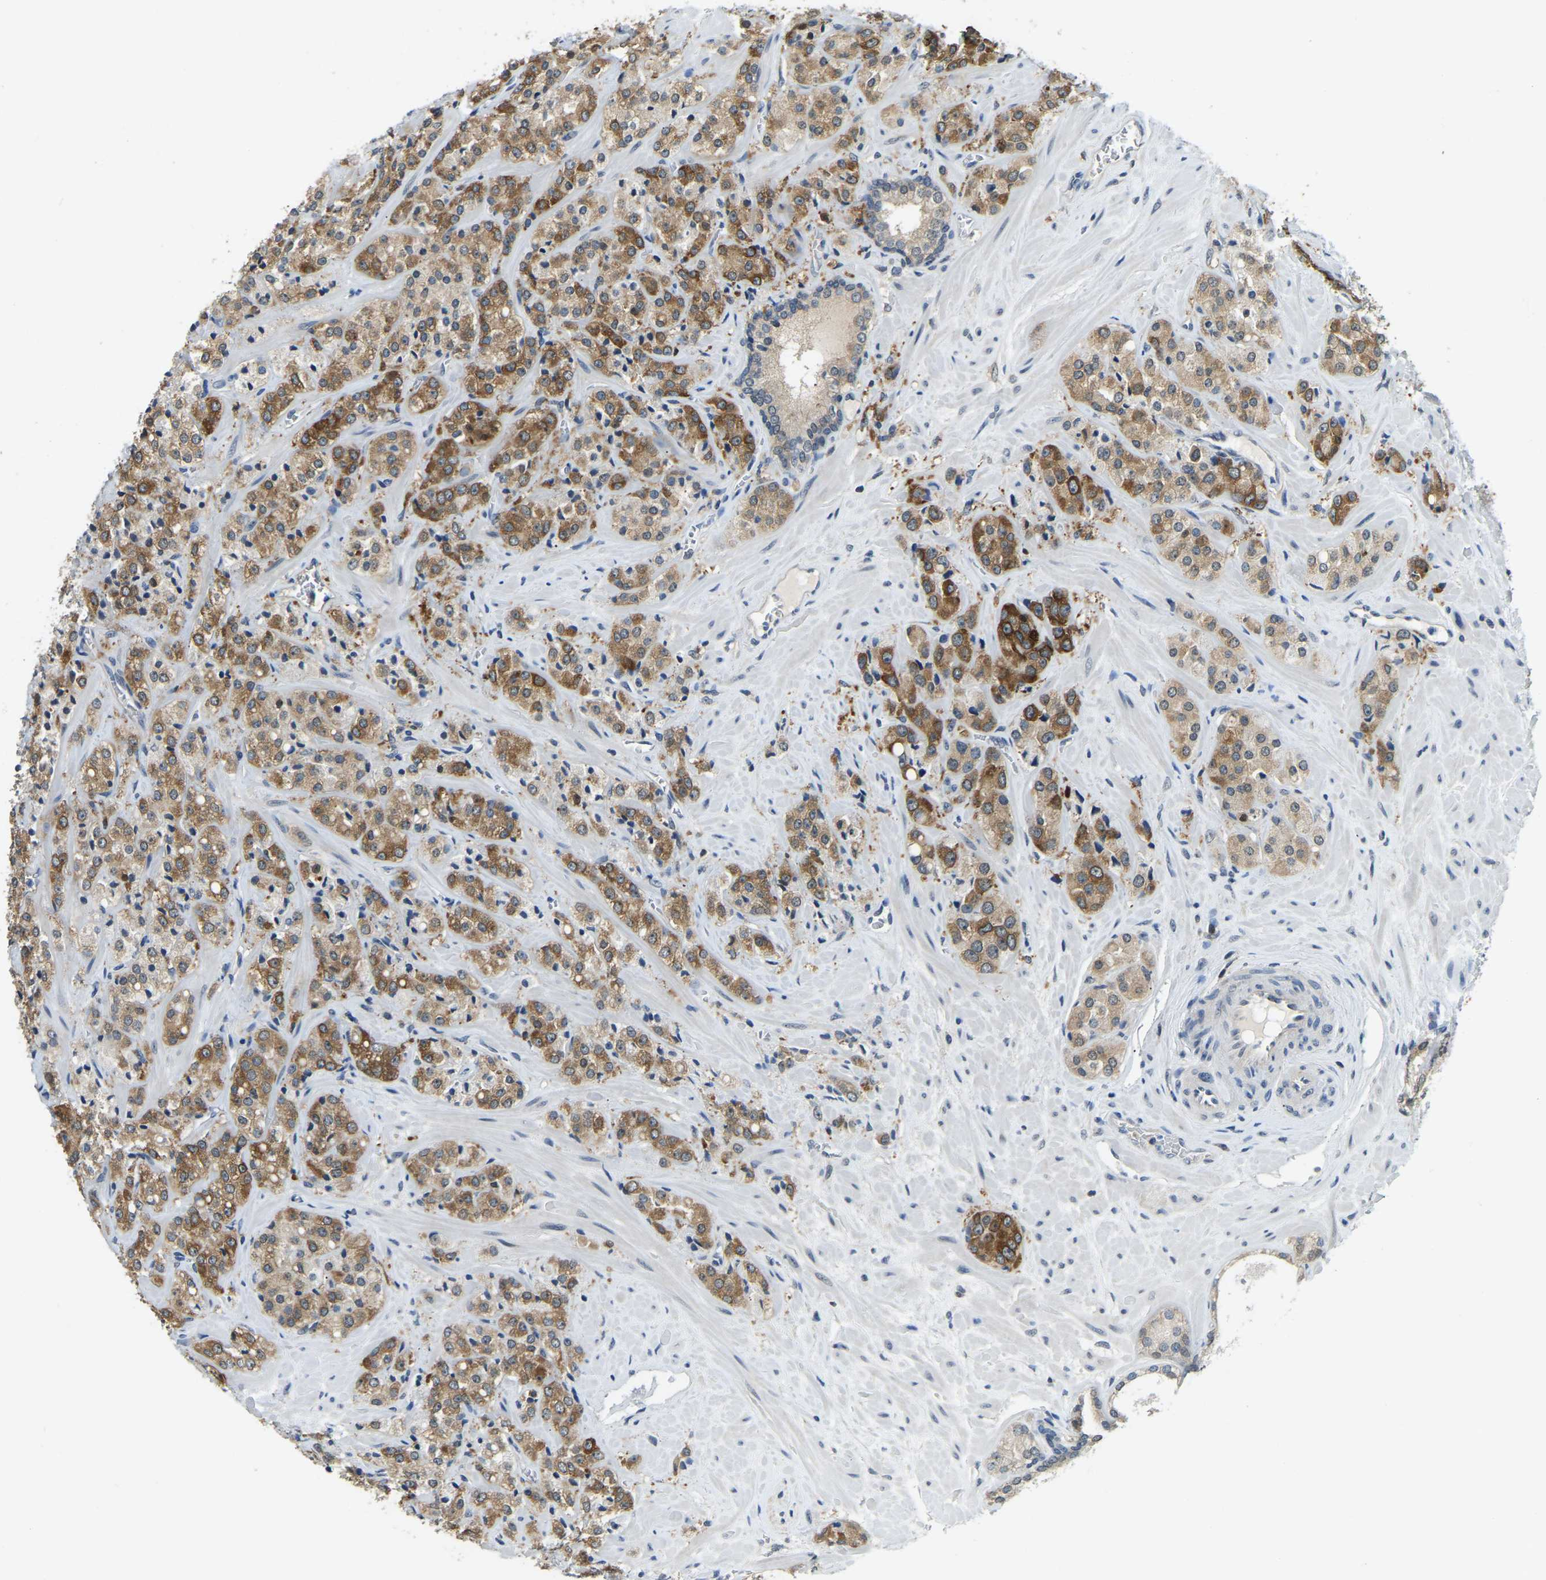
{"staining": {"intensity": "moderate", "quantity": ">75%", "location": "cytoplasmic/membranous"}, "tissue": "prostate cancer", "cell_type": "Tumor cells", "image_type": "cancer", "snomed": [{"axis": "morphology", "description": "Adenocarcinoma, High grade"}, {"axis": "topography", "description": "Prostate"}], "caption": "A medium amount of moderate cytoplasmic/membranous expression is seen in approximately >75% of tumor cells in prostate cancer (high-grade adenocarcinoma) tissue. The protein is stained brown, and the nuclei are stained in blue (DAB IHC with brightfield microscopy, high magnification).", "gene": "AHNAK", "patient": {"sex": "male", "age": 64}}